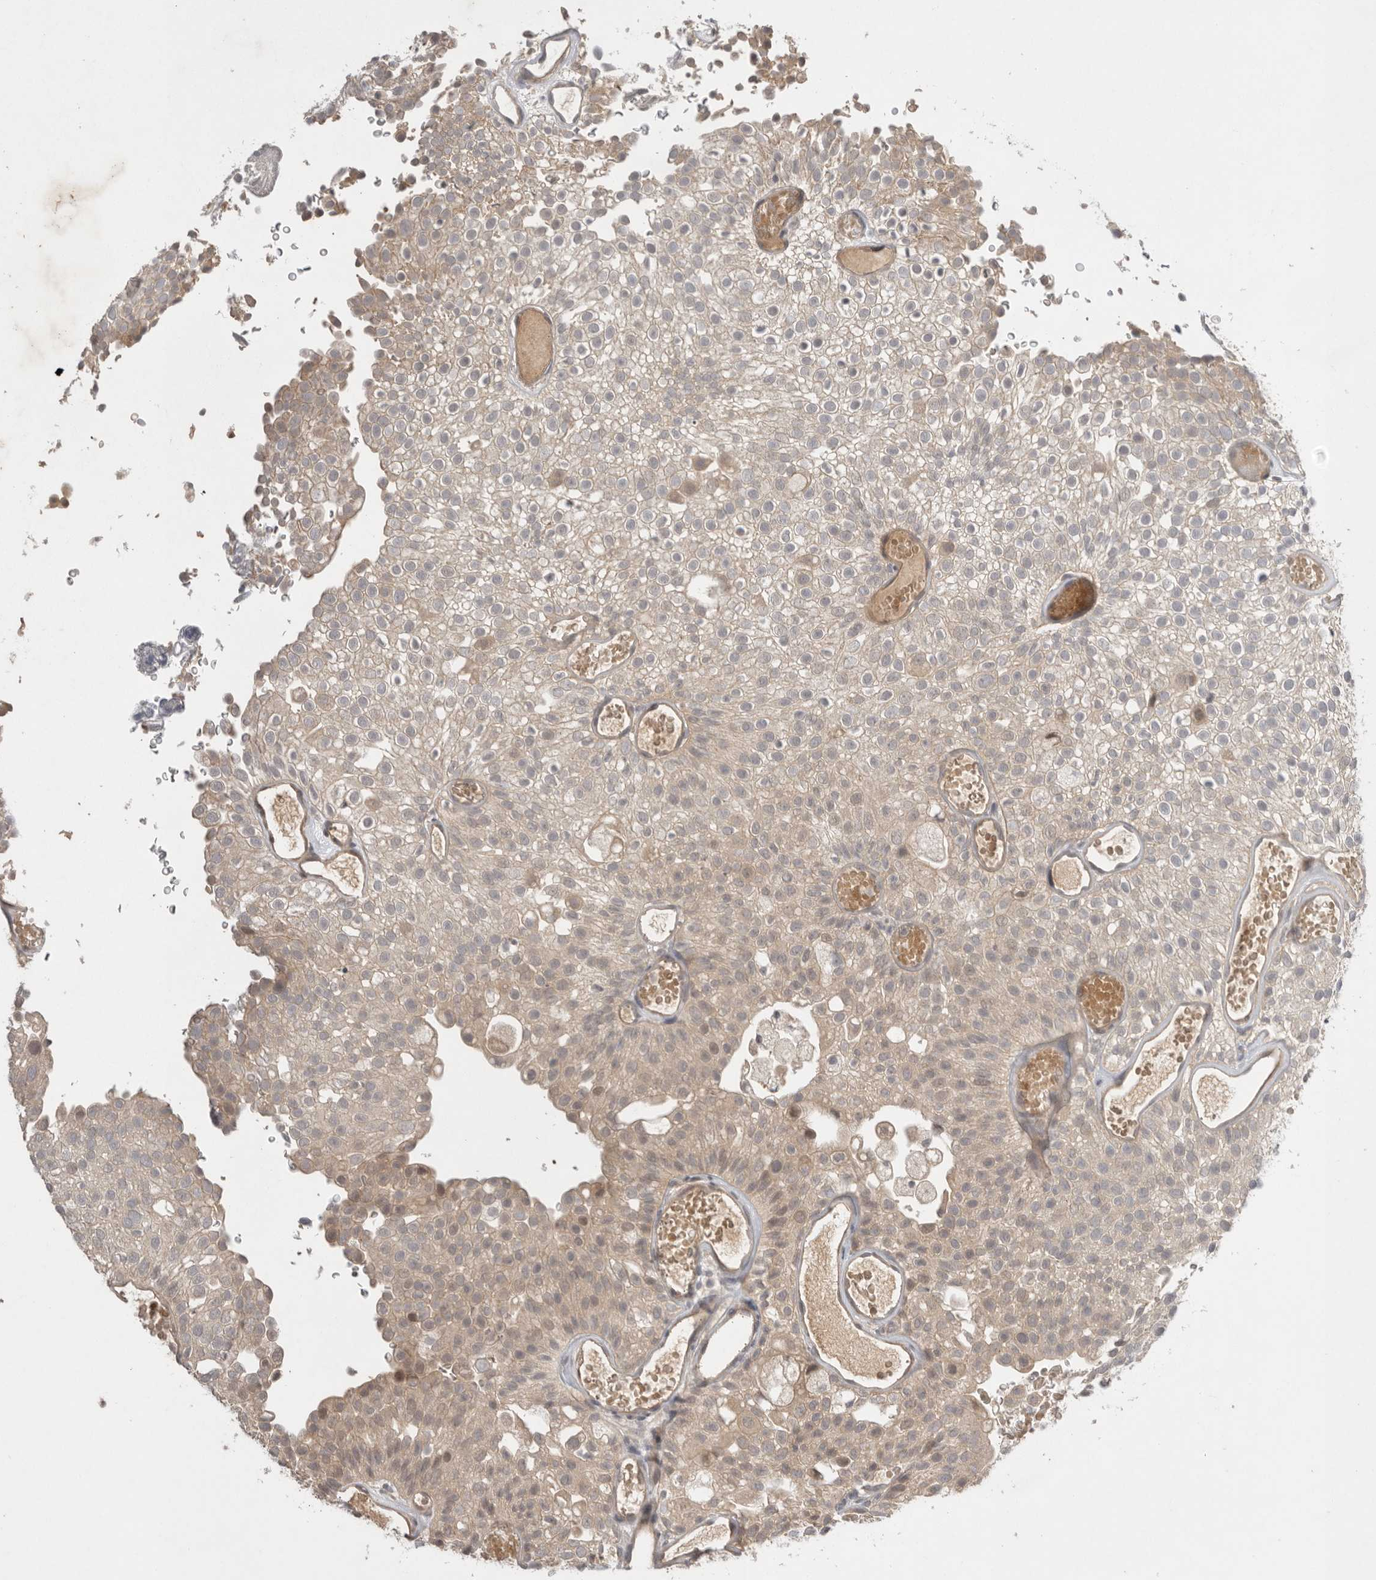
{"staining": {"intensity": "weak", "quantity": "<25%", "location": "cytoplasmic/membranous"}, "tissue": "urothelial cancer", "cell_type": "Tumor cells", "image_type": "cancer", "snomed": [{"axis": "morphology", "description": "Urothelial carcinoma, Low grade"}, {"axis": "topography", "description": "Urinary bladder"}], "caption": "Tumor cells show no significant protein positivity in urothelial cancer.", "gene": "NRCAM", "patient": {"sex": "male", "age": 78}}